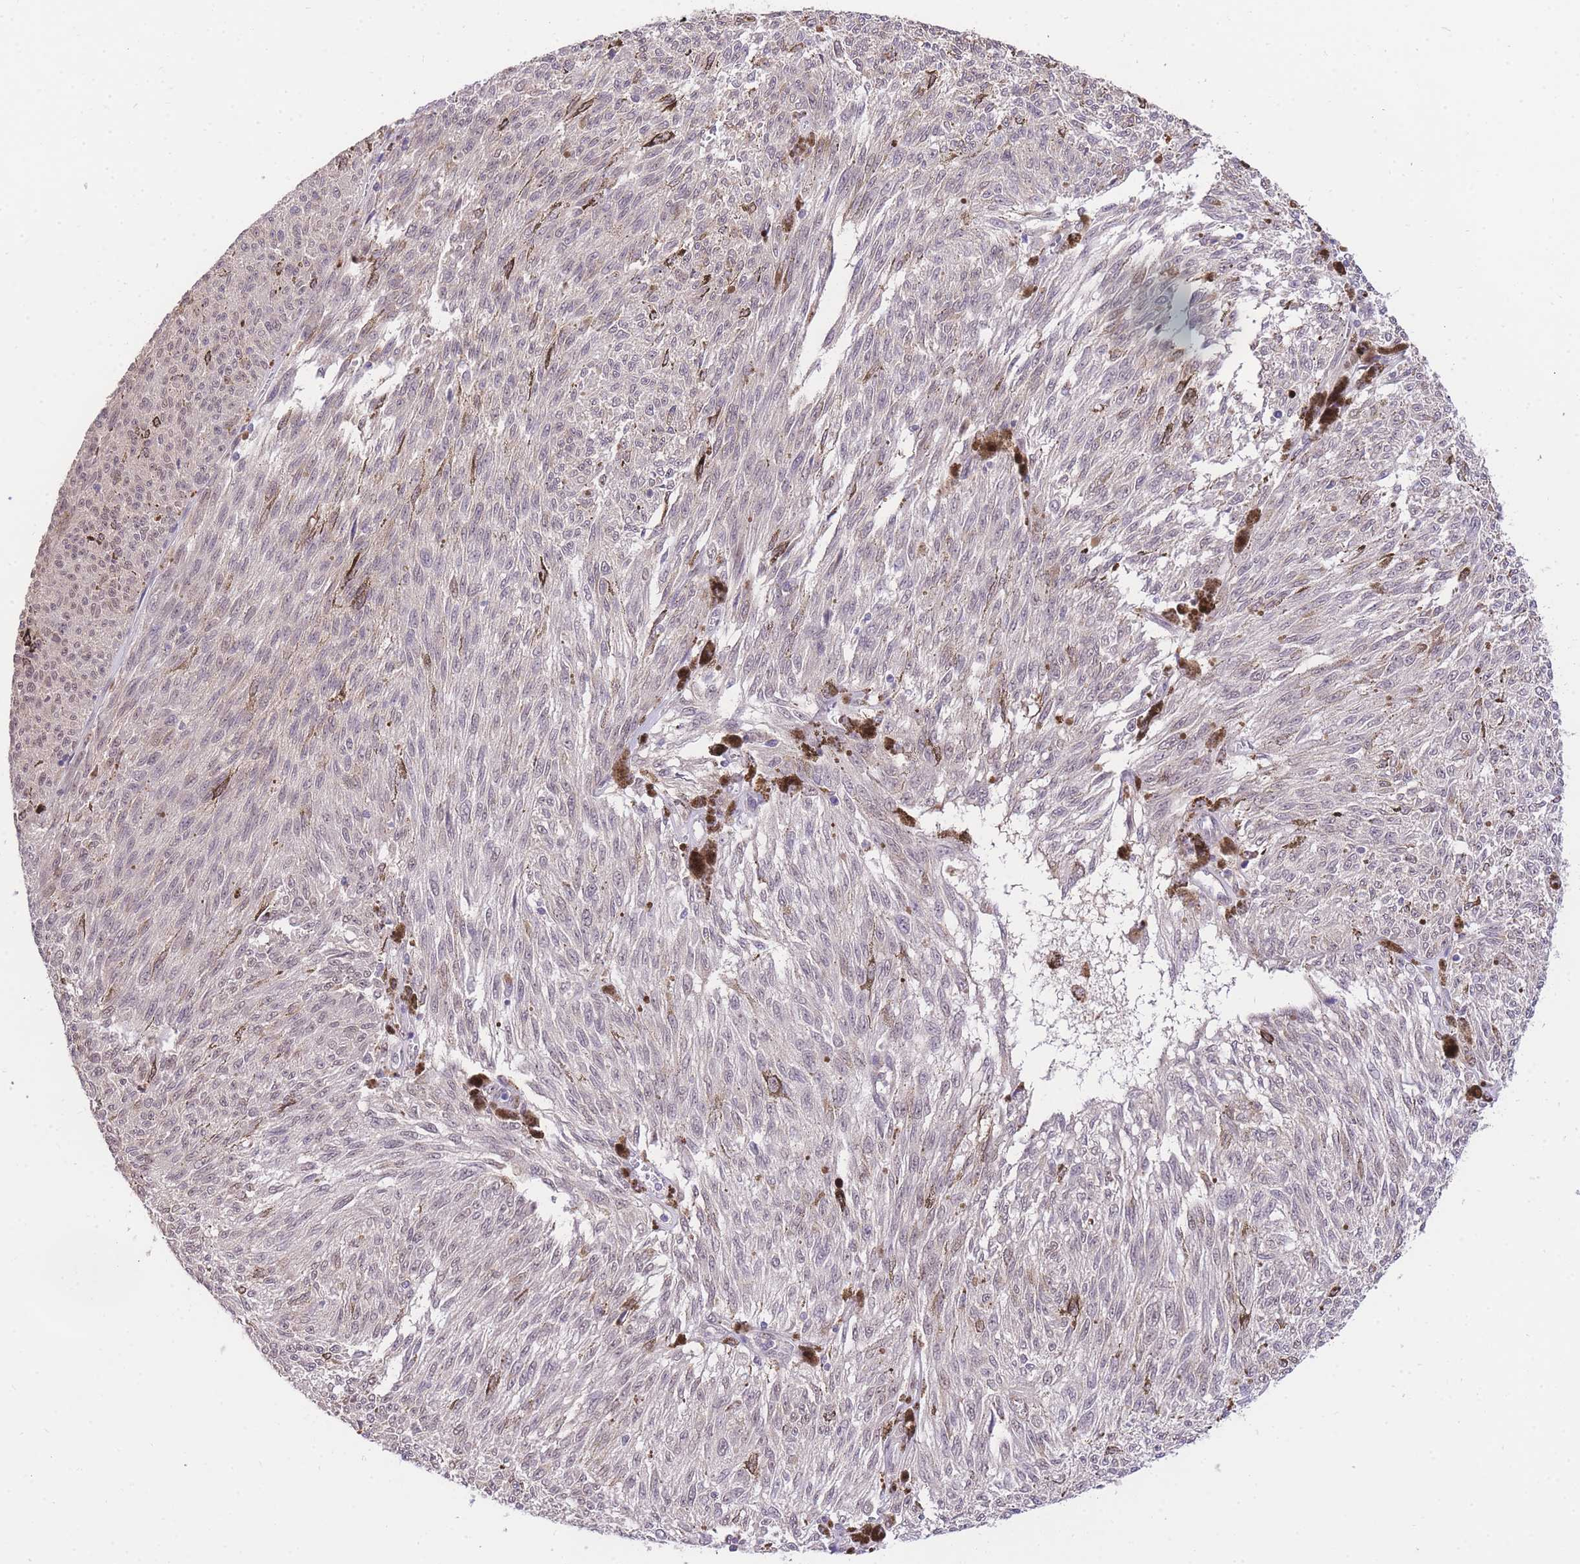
{"staining": {"intensity": "negative", "quantity": "none", "location": "none"}, "tissue": "melanoma", "cell_type": "Tumor cells", "image_type": "cancer", "snomed": [{"axis": "morphology", "description": "Malignant melanoma, NOS"}, {"axis": "topography", "description": "Skin"}], "caption": "Protein analysis of malignant melanoma exhibits no significant positivity in tumor cells. (Stains: DAB (3,3'-diaminobenzidine) IHC with hematoxylin counter stain, Microscopy: brightfield microscopy at high magnification).", "gene": "UBXN7", "patient": {"sex": "female", "age": 72}}